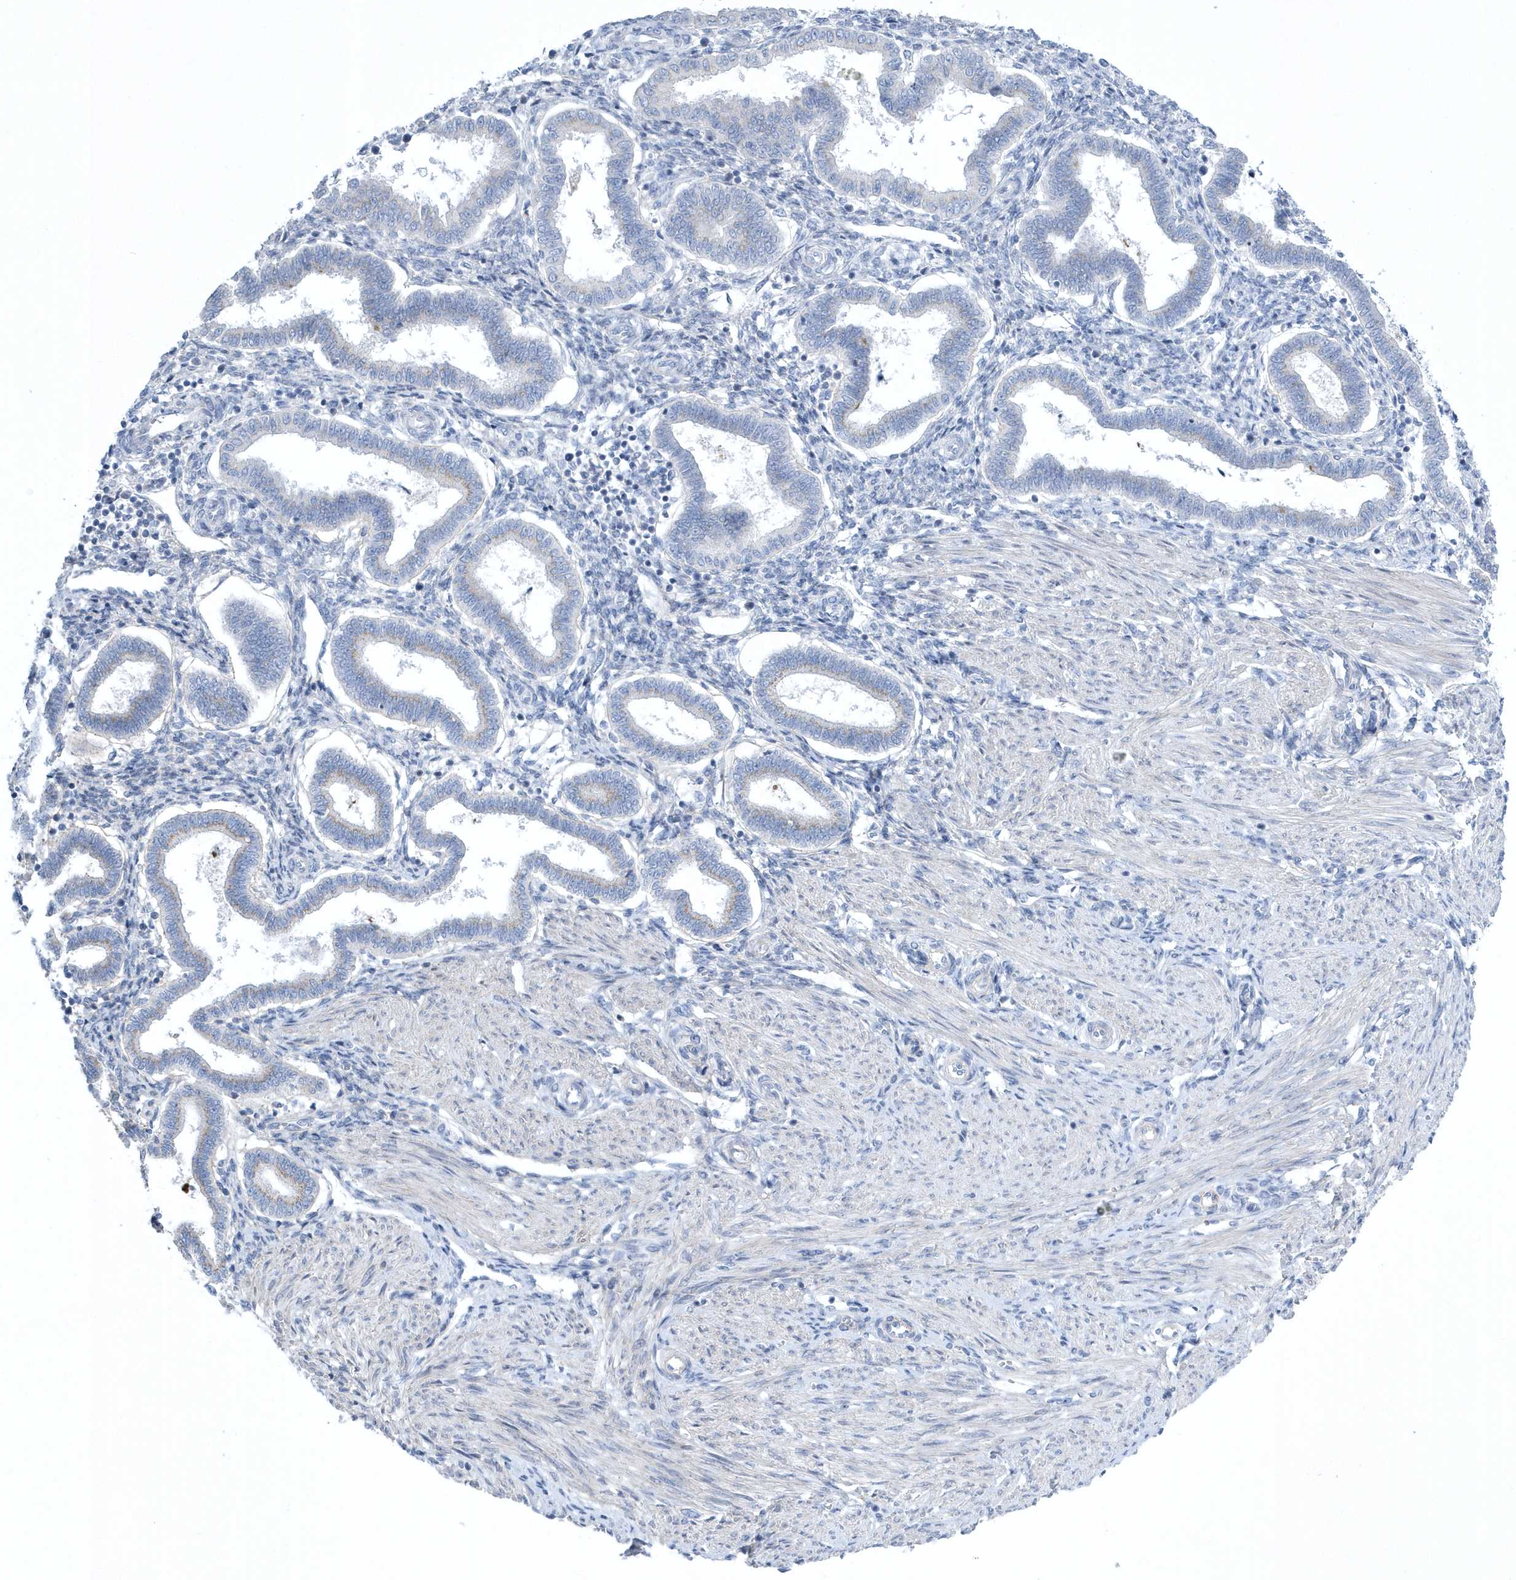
{"staining": {"intensity": "negative", "quantity": "none", "location": "none"}, "tissue": "endometrium", "cell_type": "Cells in endometrial stroma", "image_type": "normal", "snomed": [{"axis": "morphology", "description": "Normal tissue, NOS"}, {"axis": "topography", "description": "Endometrium"}], "caption": "Human endometrium stained for a protein using immunohistochemistry (IHC) reveals no positivity in cells in endometrial stroma.", "gene": "SPATA18", "patient": {"sex": "female", "age": 24}}